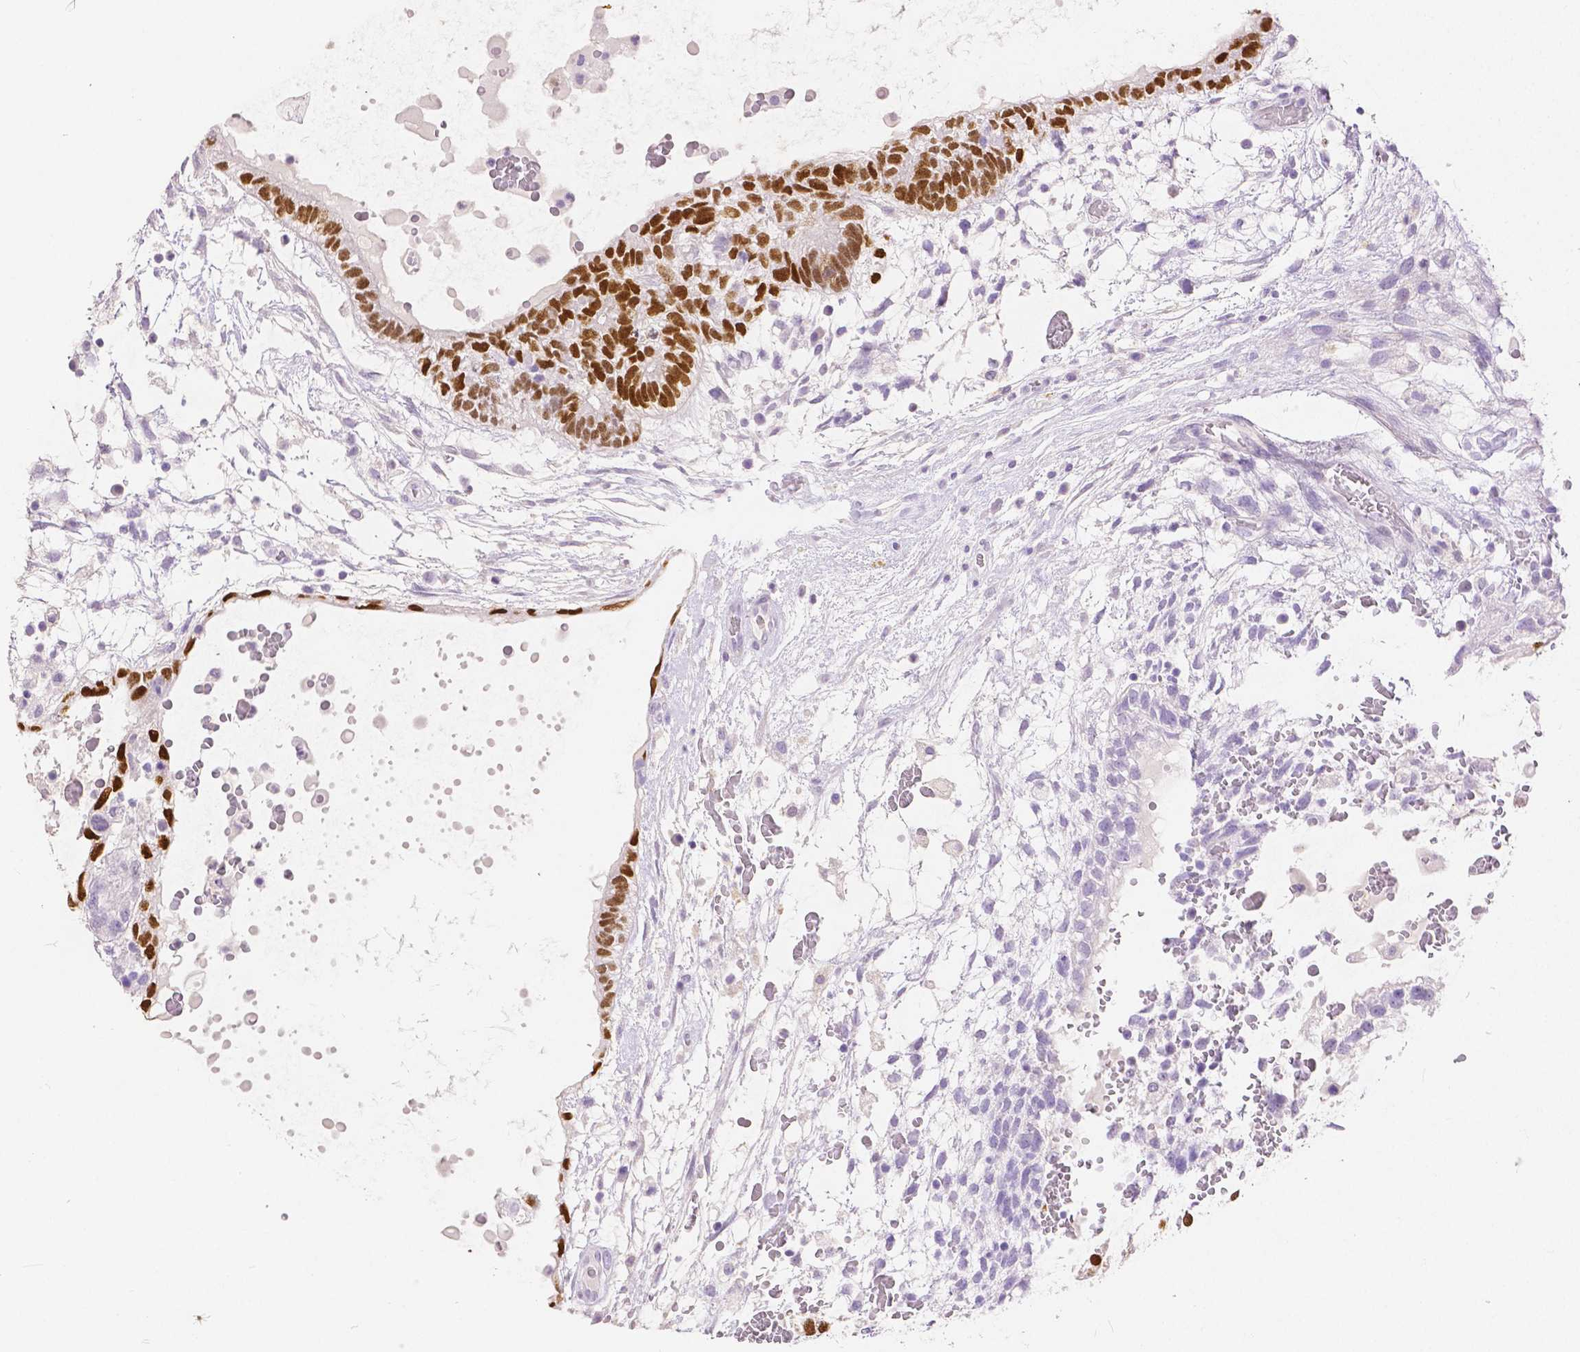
{"staining": {"intensity": "strong", "quantity": "25%-75%", "location": "nuclear"}, "tissue": "testis cancer", "cell_type": "Tumor cells", "image_type": "cancer", "snomed": [{"axis": "morphology", "description": "Normal tissue, NOS"}, {"axis": "morphology", "description": "Carcinoma, Embryonal, NOS"}, {"axis": "topography", "description": "Testis"}], "caption": "Protein expression analysis of embryonal carcinoma (testis) displays strong nuclear staining in approximately 25%-75% of tumor cells.", "gene": "HNF1B", "patient": {"sex": "male", "age": 32}}